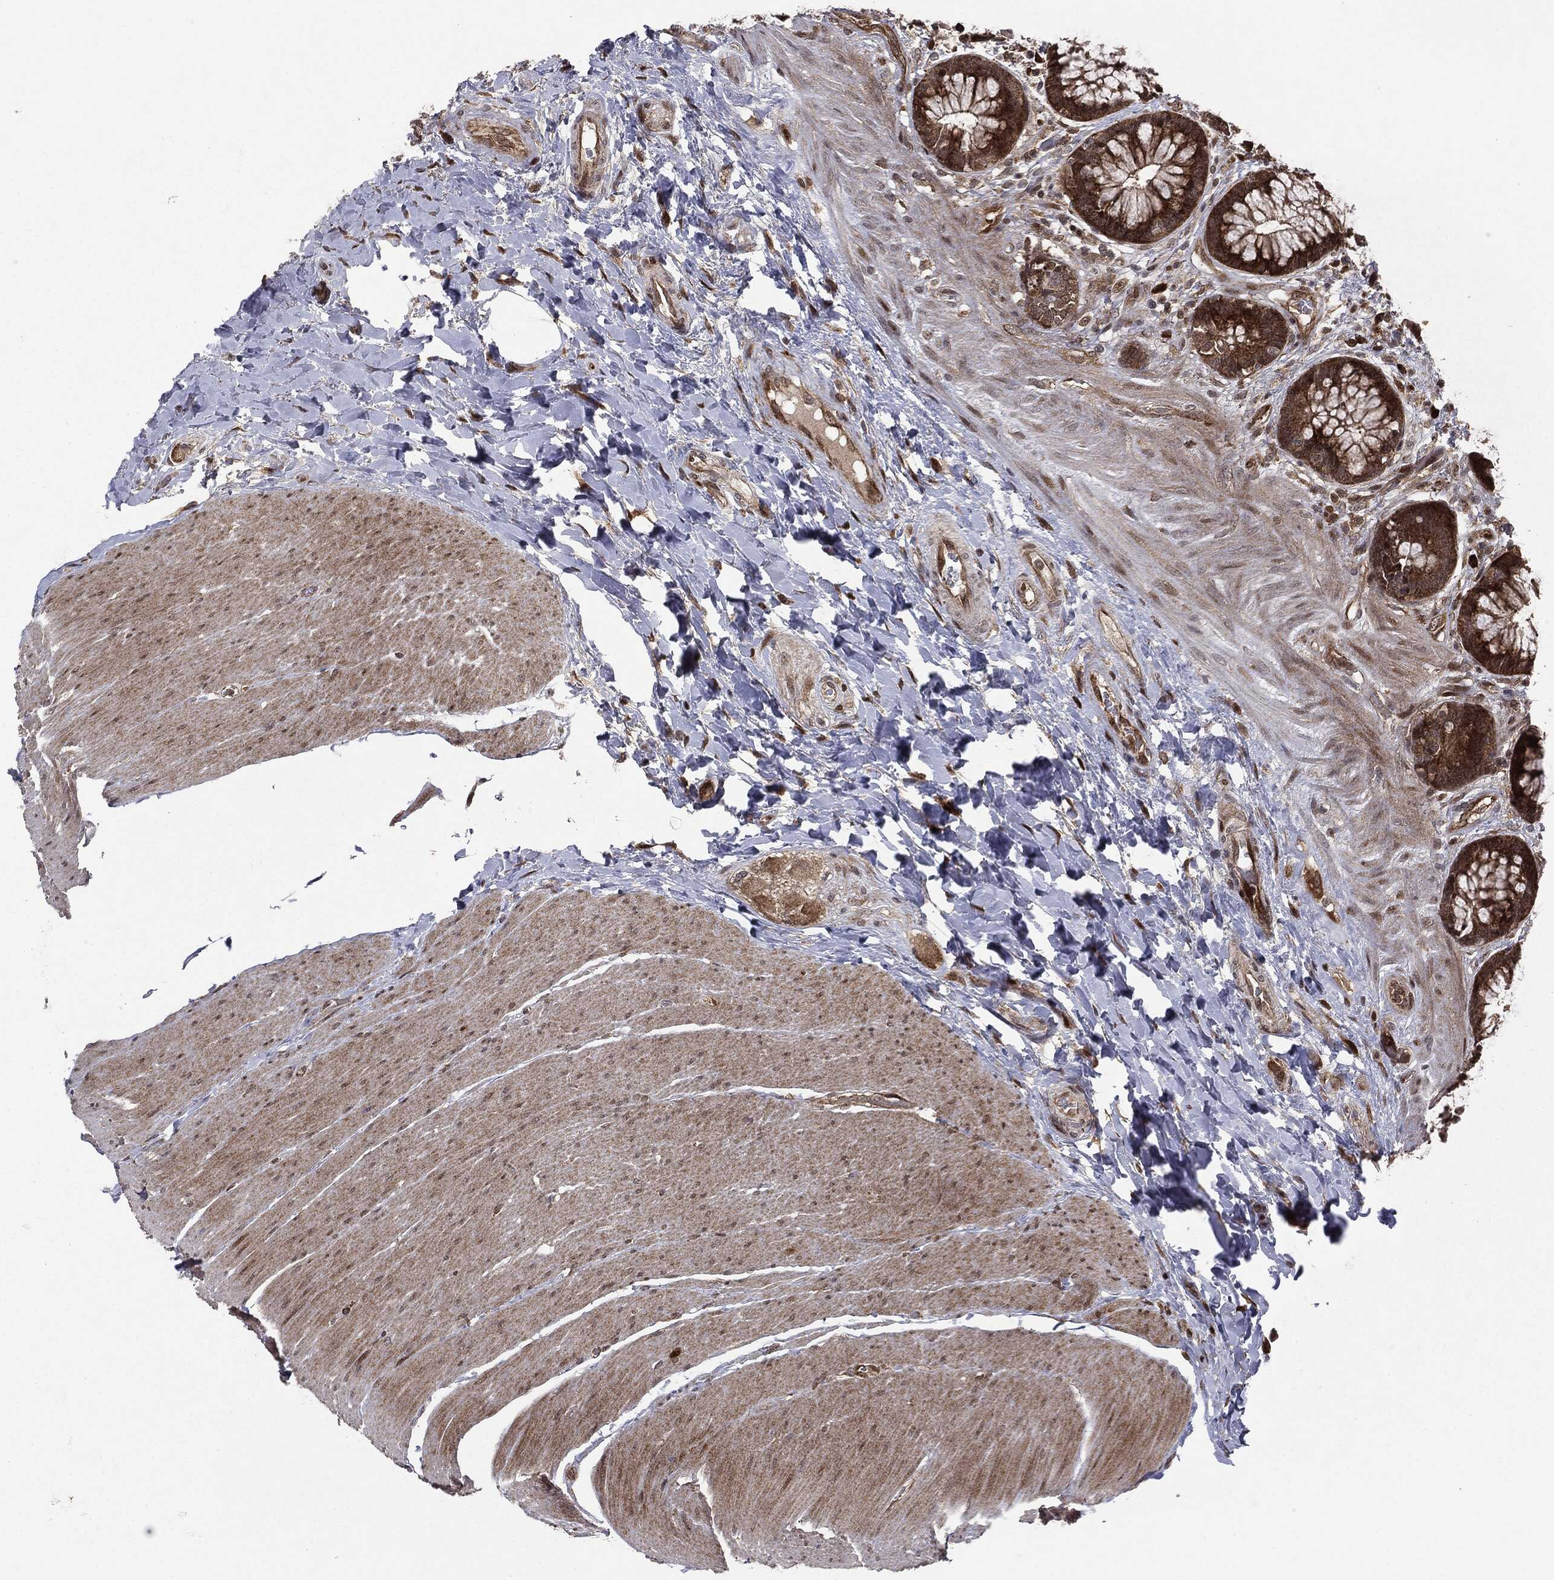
{"staining": {"intensity": "strong", "quantity": ">75%", "location": "cytoplasmic/membranous"}, "tissue": "rectum", "cell_type": "Glandular cells", "image_type": "normal", "snomed": [{"axis": "morphology", "description": "Normal tissue, NOS"}, {"axis": "topography", "description": "Rectum"}], "caption": "Immunohistochemistry (DAB) staining of unremarkable rectum displays strong cytoplasmic/membranous protein expression in approximately >75% of glandular cells.", "gene": "OTUB1", "patient": {"sex": "female", "age": 58}}